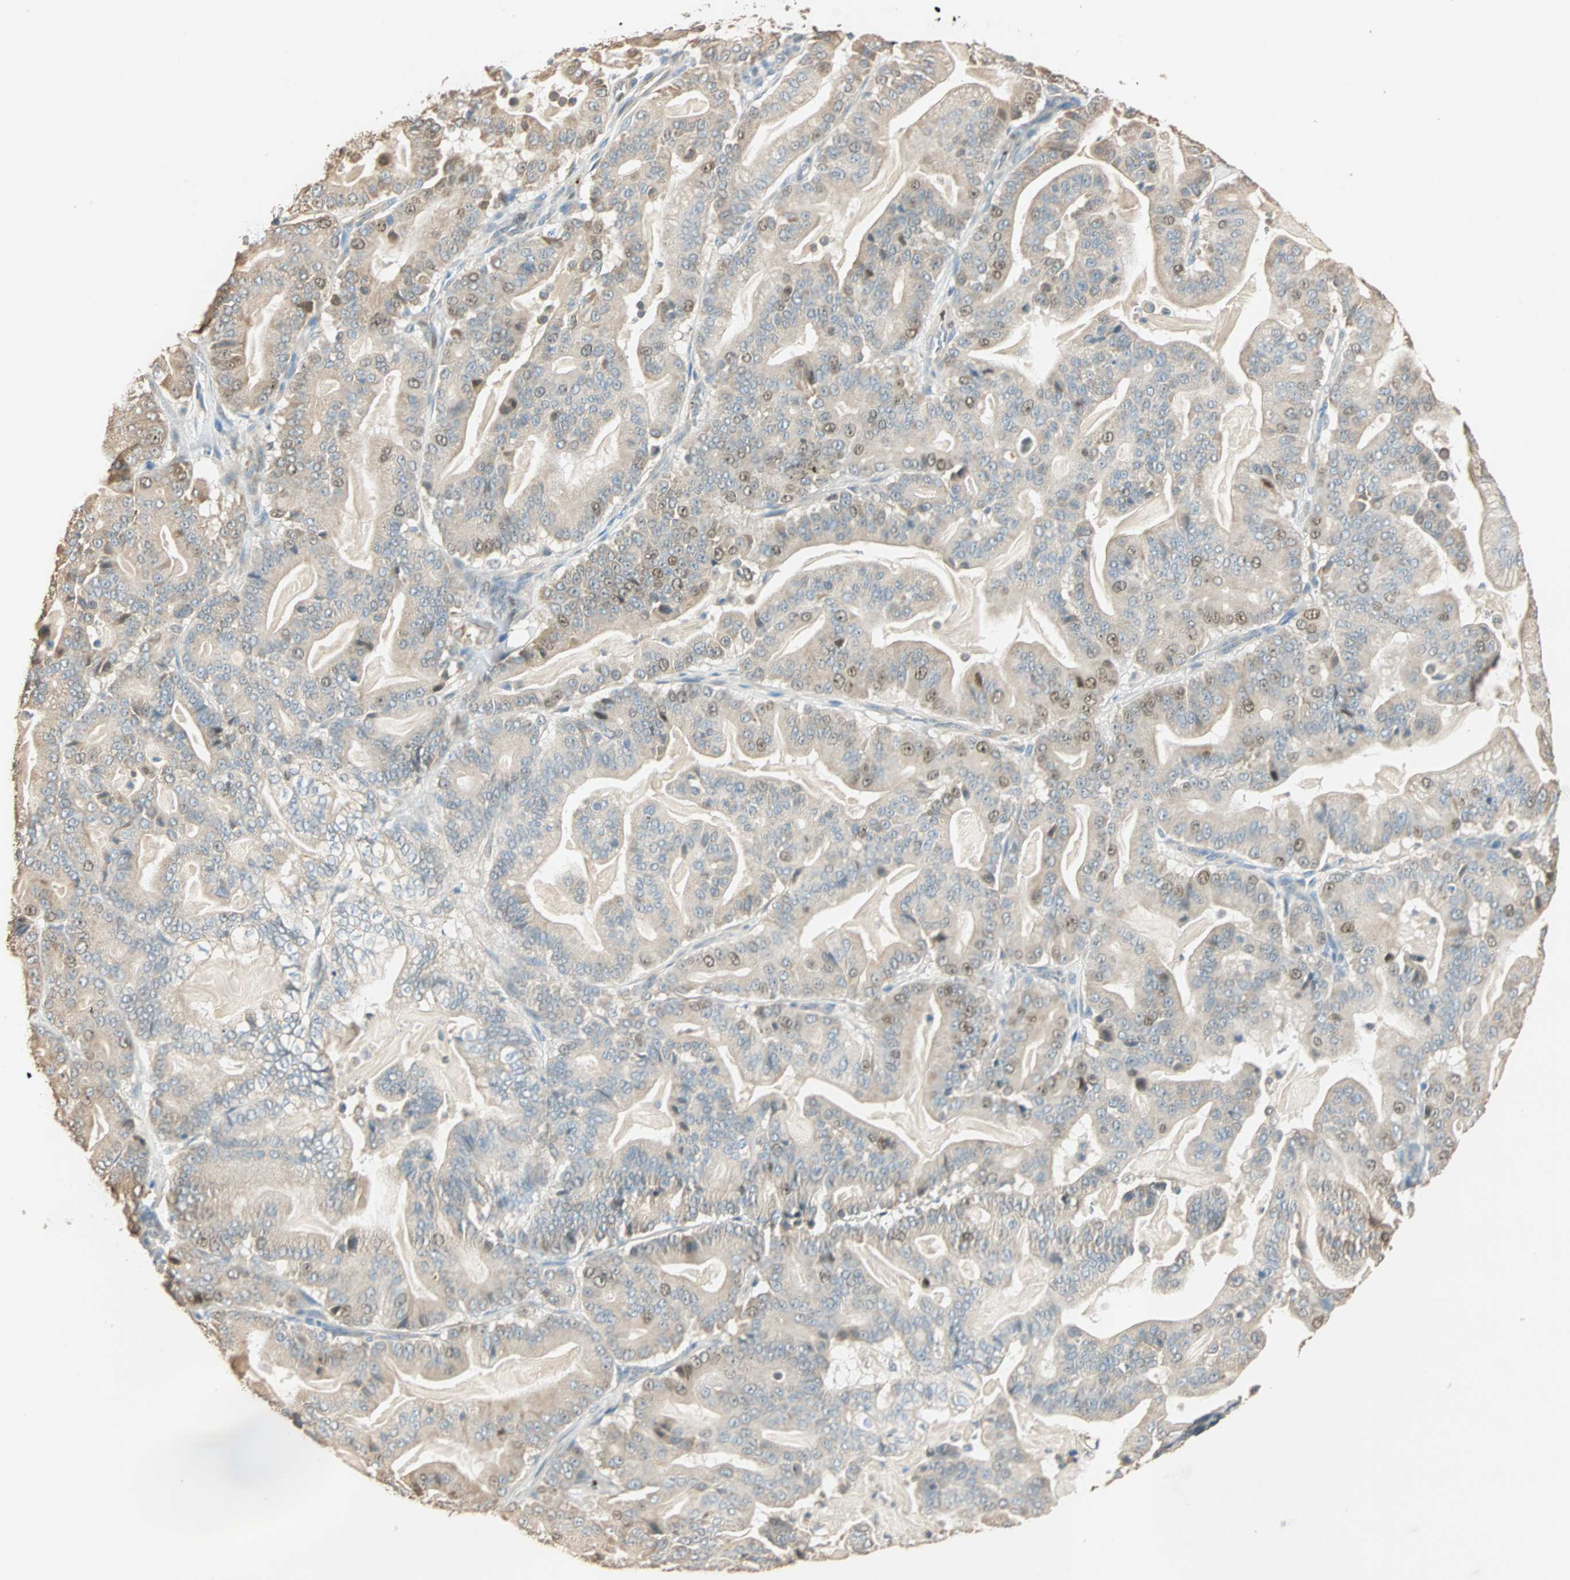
{"staining": {"intensity": "weak", "quantity": "25%-75%", "location": "cytoplasmic/membranous,nuclear"}, "tissue": "pancreatic cancer", "cell_type": "Tumor cells", "image_type": "cancer", "snomed": [{"axis": "morphology", "description": "Adenocarcinoma, NOS"}, {"axis": "topography", "description": "Pancreas"}], "caption": "Pancreatic adenocarcinoma was stained to show a protein in brown. There is low levels of weak cytoplasmic/membranous and nuclear positivity in about 25%-75% of tumor cells. The staining was performed using DAB, with brown indicating positive protein expression. Nuclei are stained blue with hematoxylin.", "gene": "RAD18", "patient": {"sex": "male", "age": 63}}